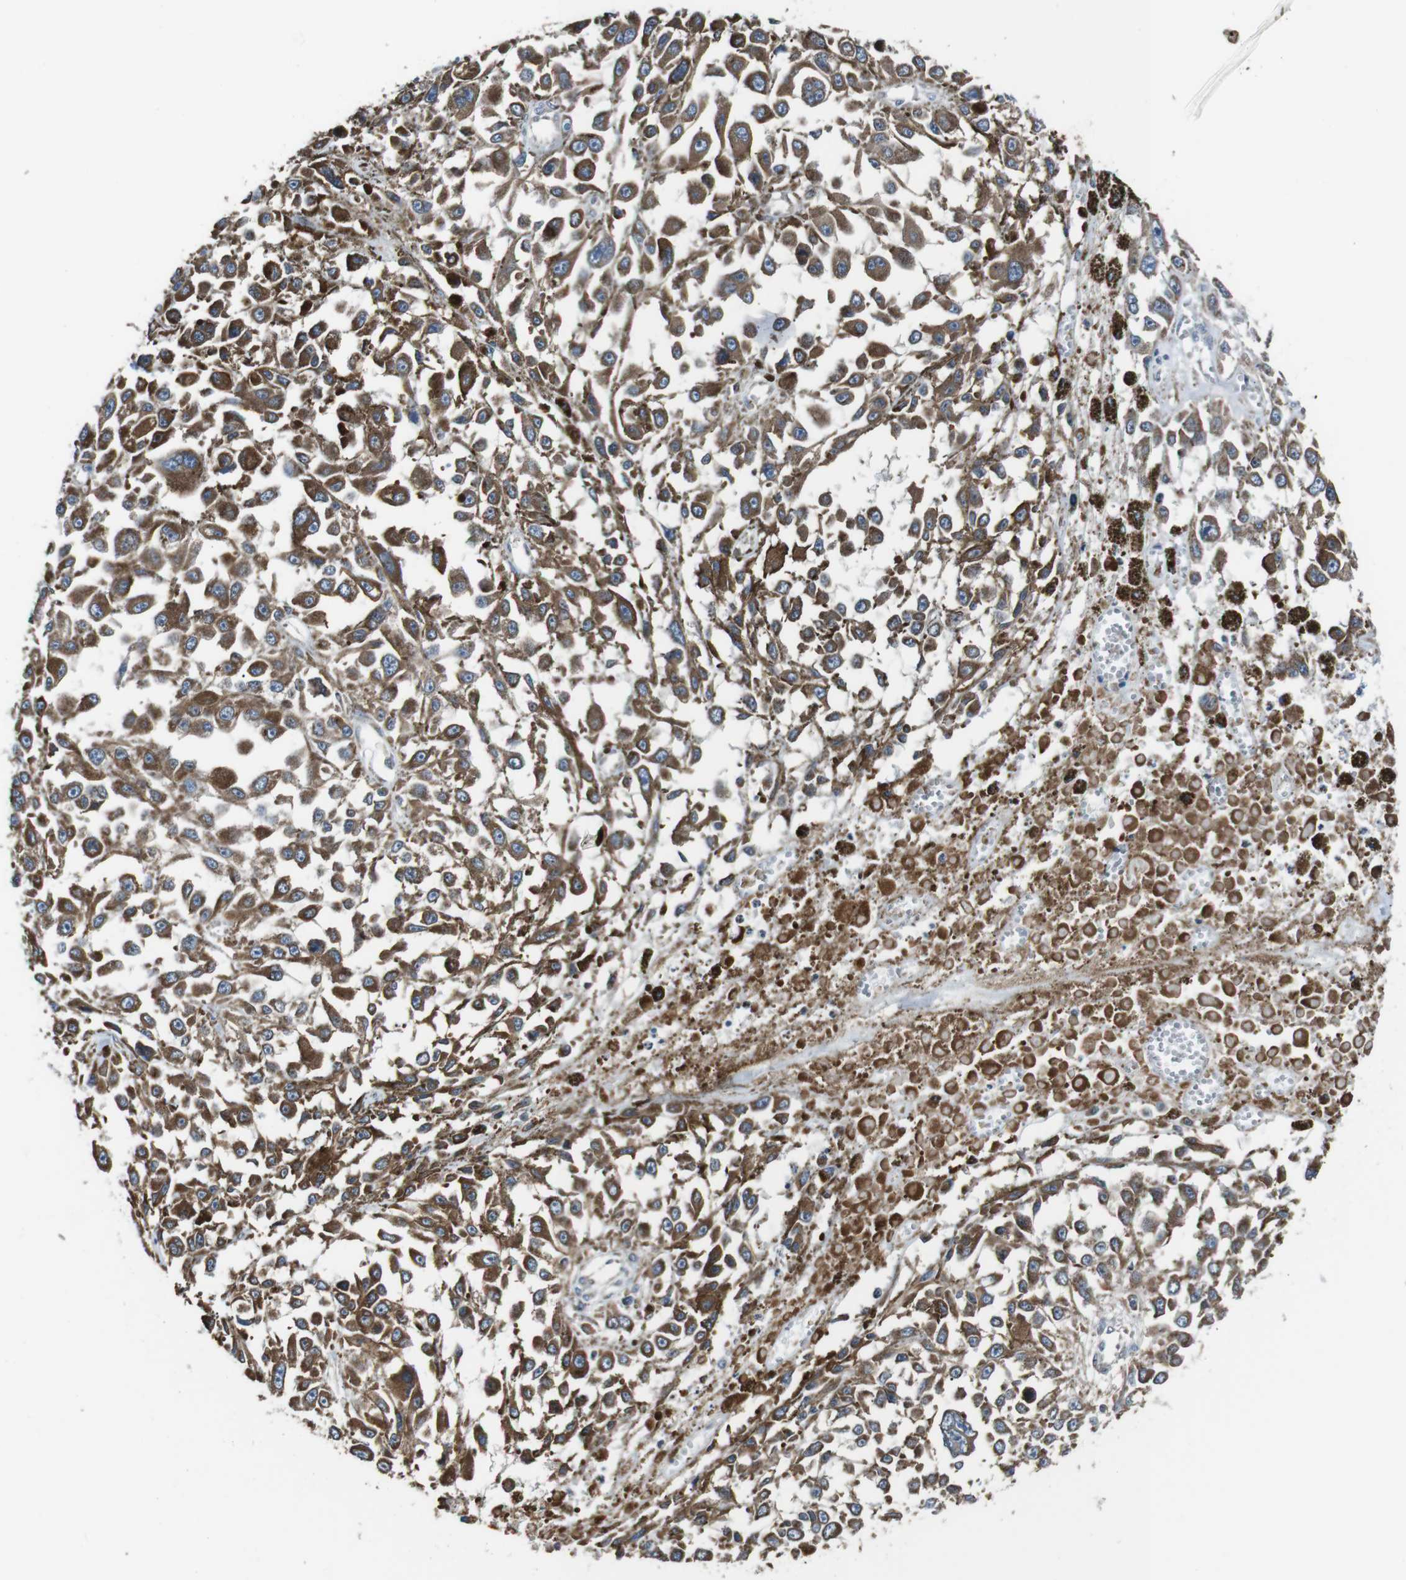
{"staining": {"intensity": "moderate", "quantity": ">75%", "location": "cytoplasmic/membranous"}, "tissue": "melanoma", "cell_type": "Tumor cells", "image_type": "cancer", "snomed": [{"axis": "morphology", "description": "Malignant melanoma, Metastatic site"}, {"axis": "topography", "description": "Lymph node"}], "caption": "Melanoma stained with immunohistochemistry (IHC) demonstrates moderate cytoplasmic/membranous staining in approximately >75% of tumor cells.", "gene": "CISD2", "patient": {"sex": "male", "age": 59}}